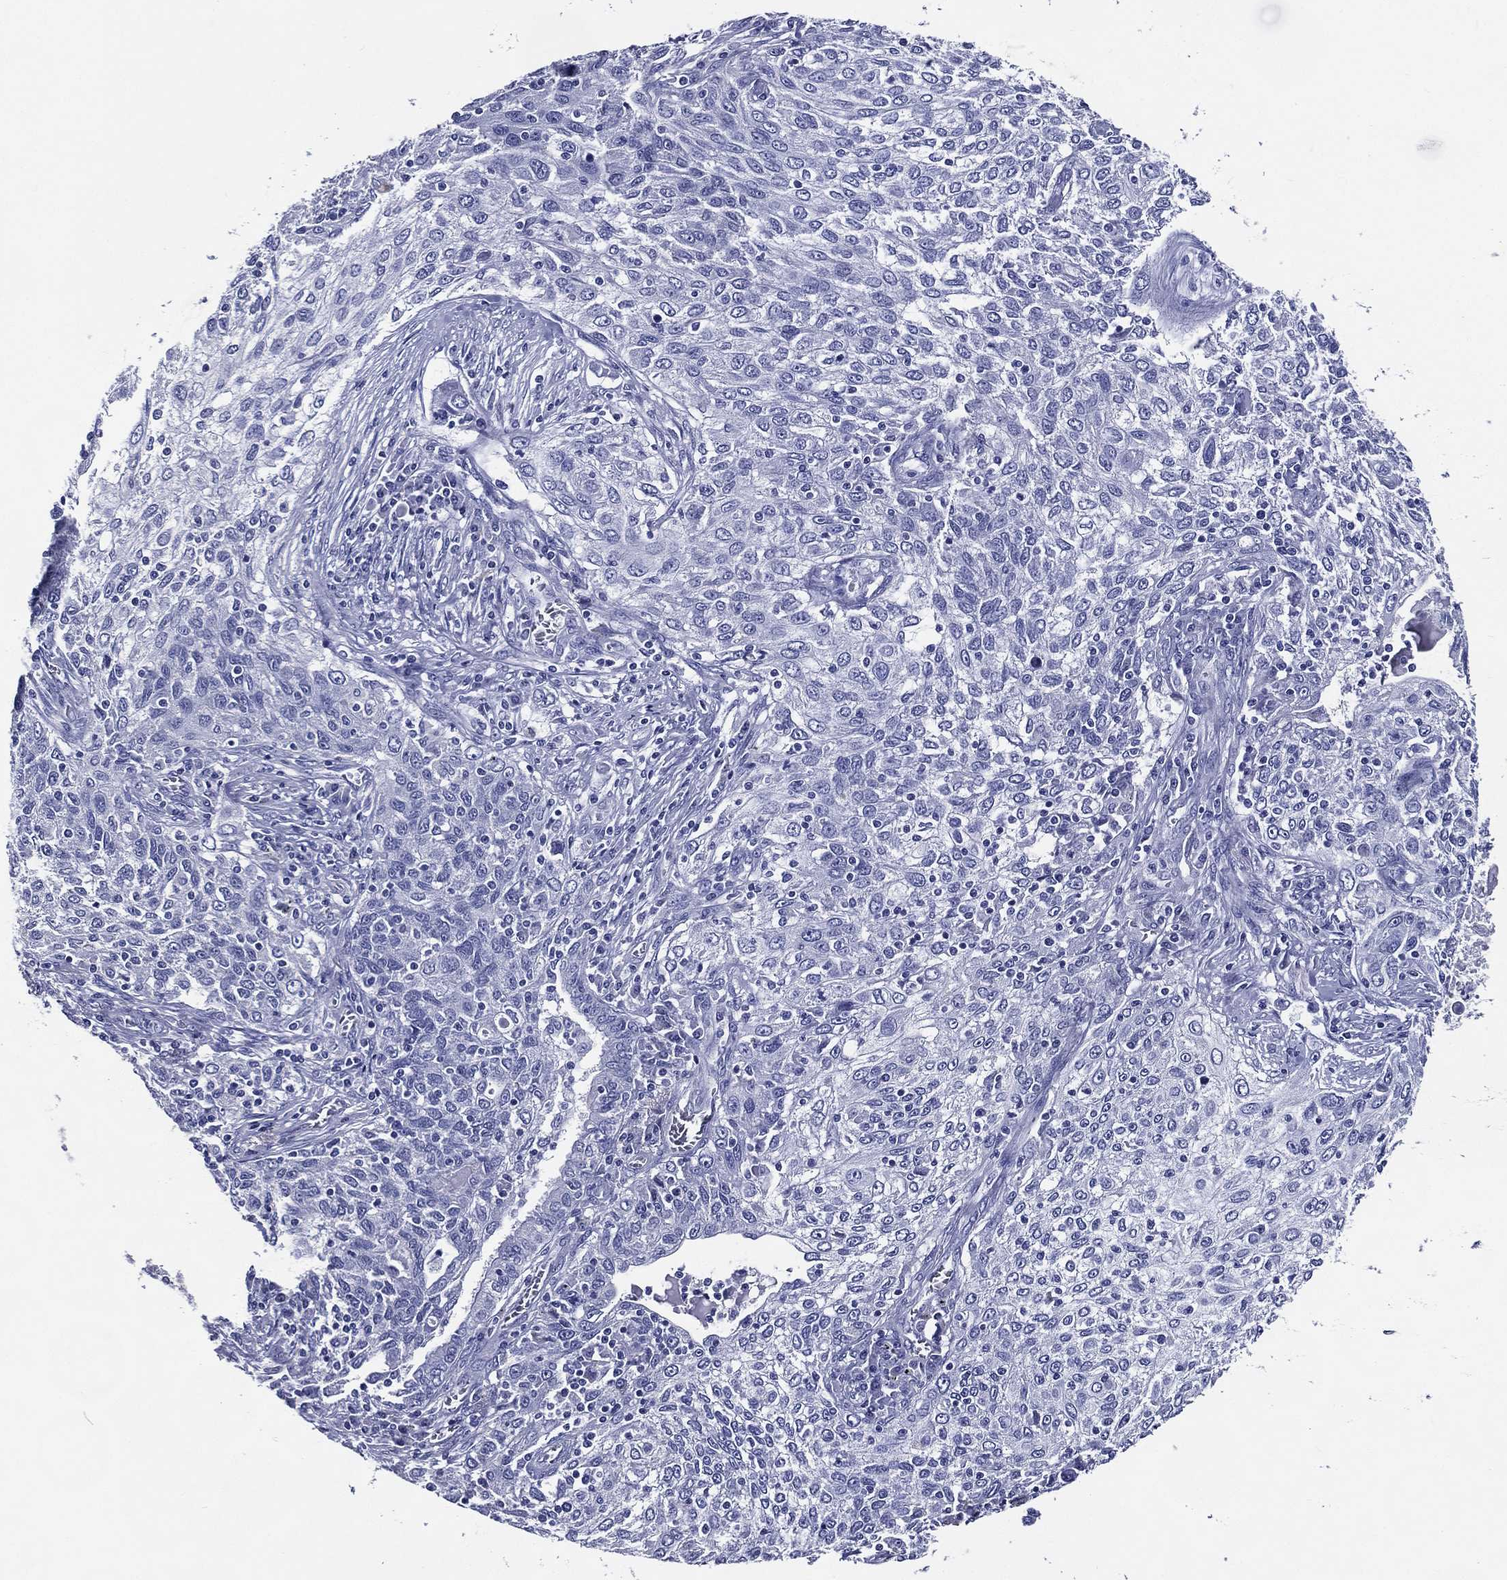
{"staining": {"intensity": "negative", "quantity": "none", "location": "none"}, "tissue": "lung cancer", "cell_type": "Tumor cells", "image_type": "cancer", "snomed": [{"axis": "morphology", "description": "Squamous cell carcinoma, NOS"}, {"axis": "topography", "description": "Lung"}], "caption": "Immunohistochemistry micrograph of lung cancer stained for a protein (brown), which reveals no expression in tumor cells. (DAB (3,3'-diaminobenzidine) immunohistochemistry (IHC) visualized using brightfield microscopy, high magnification).", "gene": "ACE2", "patient": {"sex": "female", "age": 69}}